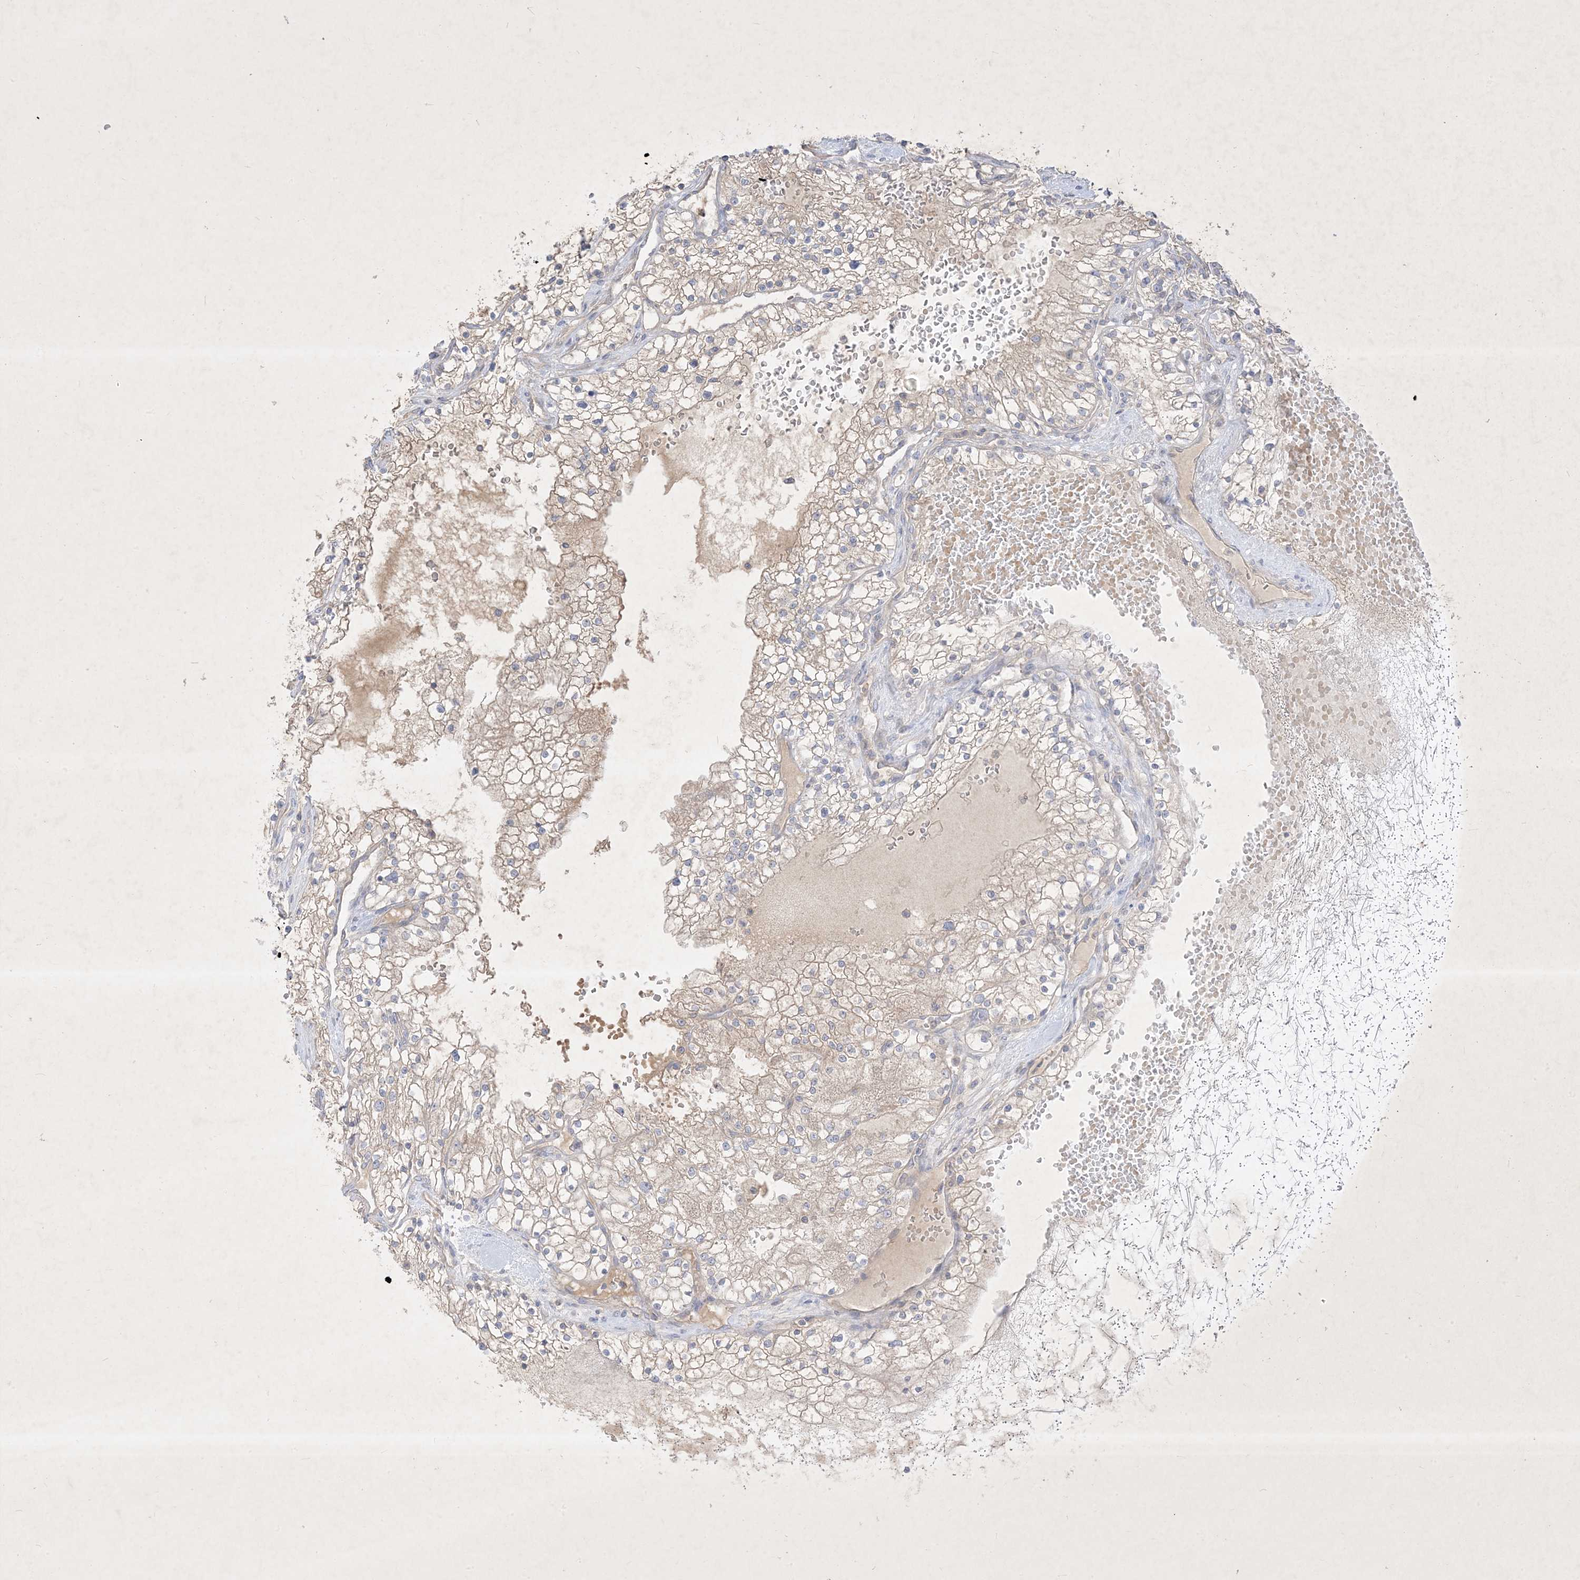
{"staining": {"intensity": "weak", "quantity": ">75%", "location": "cytoplasmic/membranous"}, "tissue": "renal cancer", "cell_type": "Tumor cells", "image_type": "cancer", "snomed": [{"axis": "morphology", "description": "Normal tissue, NOS"}, {"axis": "morphology", "description": "Adenocarcinoma, NOS"}, {"axis": "topography", "description": "Kidney"}], "caption": "Immunohistochemistry (IHC) of renal cancer shows low levels of weak cytoplasmic/membranous staining in approximately >75% of tumor cells. (Brightfield microscopy of DAB IHC at high magnification).", "gene": "PLEKHA3", "patient": {"sex": "male", "age": 68}}